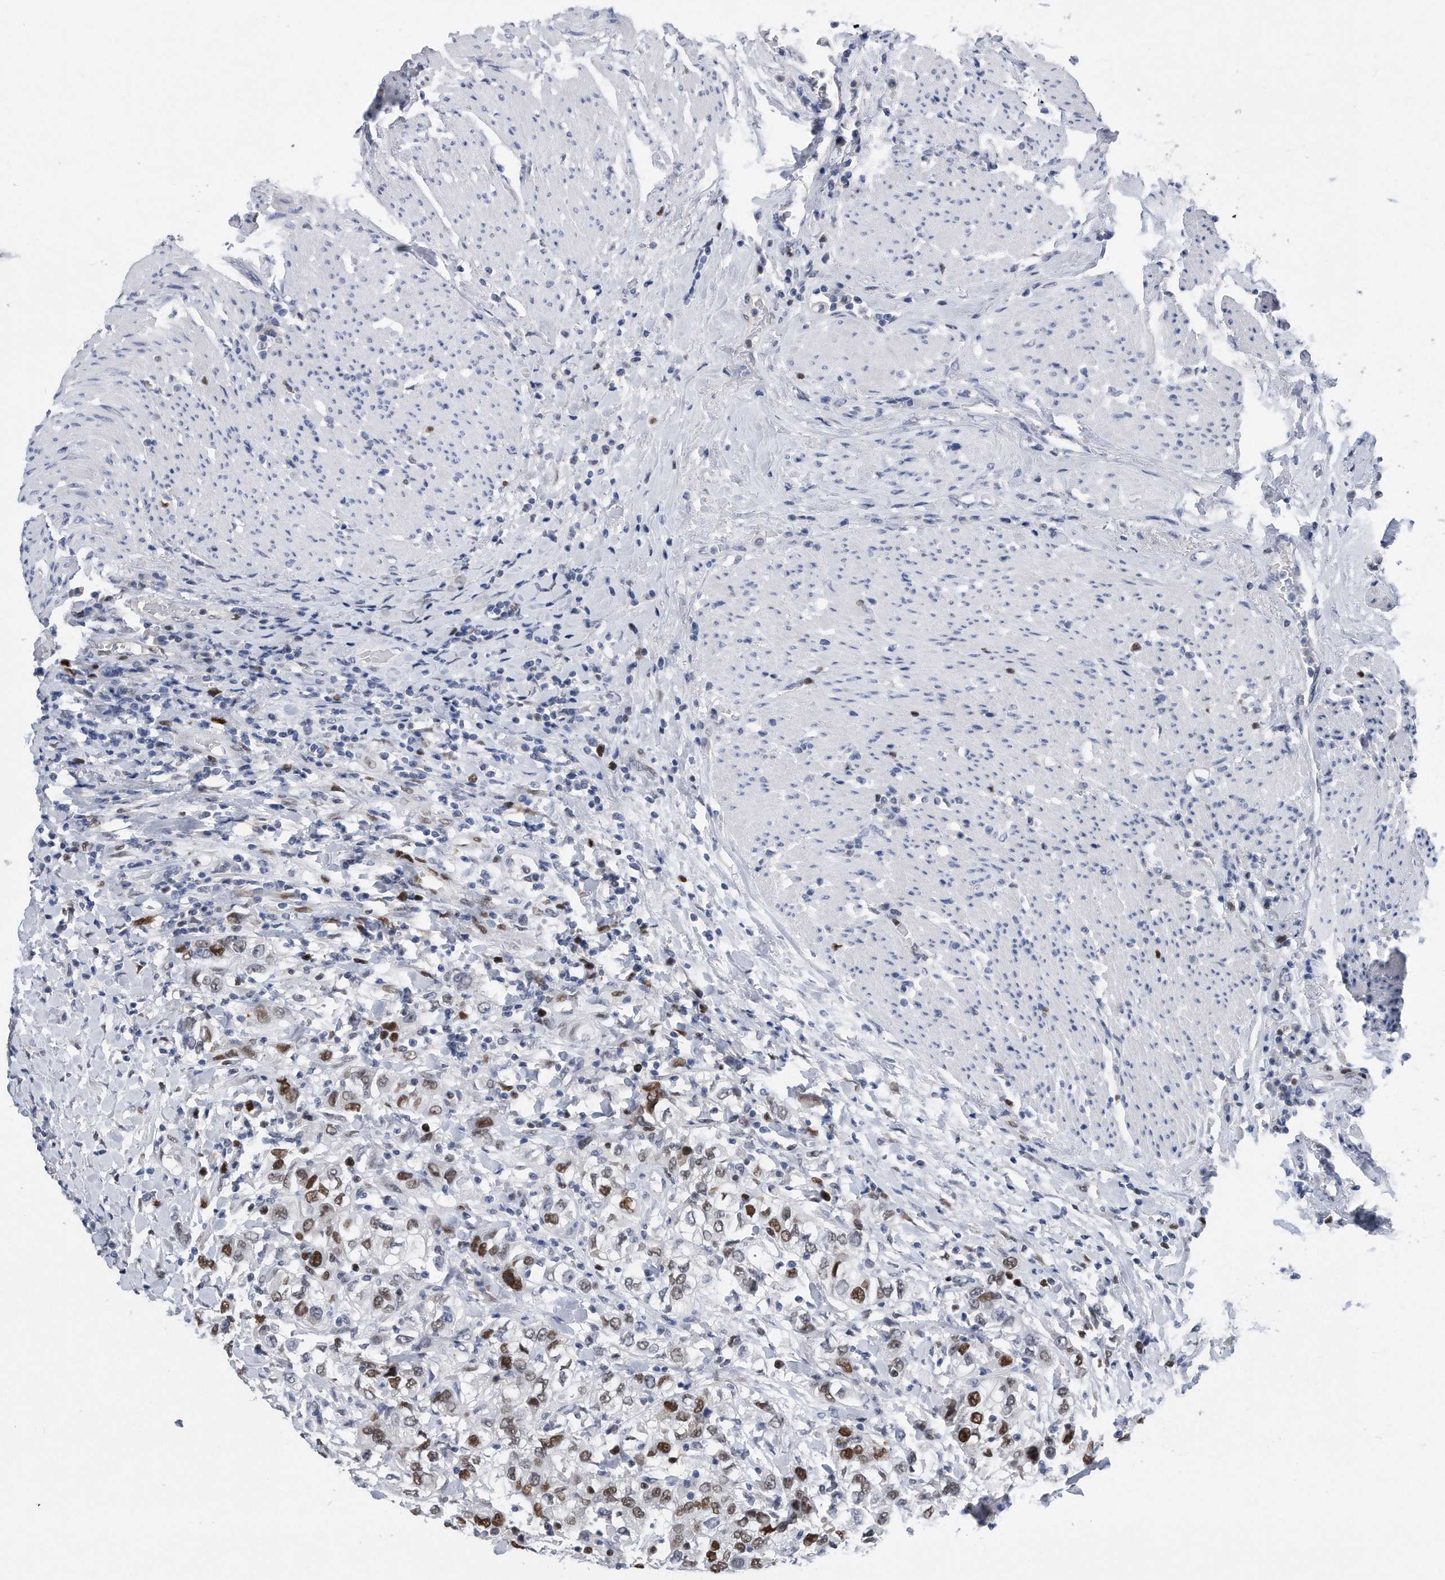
{"staining": {"intensity": "strong", "quantity": ">75%", "location": "nuclear"}, "tissue": "urothelial cancer", "cell_type": "Tumor cells", "image_type": "cancer", "snomed": [{"axis": "morphology", "description": "Urothelial carcinoma, High grade"}, {"axis": "topography", "description": "Urinary bladder"}], "caption": "IHC (DAB (3,3'-diaminobenzidine)) staining of urothelial carcinoma (high-grade) displays strong nuclear protein staining in approximately >75% of tumor cells.", "gene": "PCNA", "patient": {"sex": "female", "age": 80}}